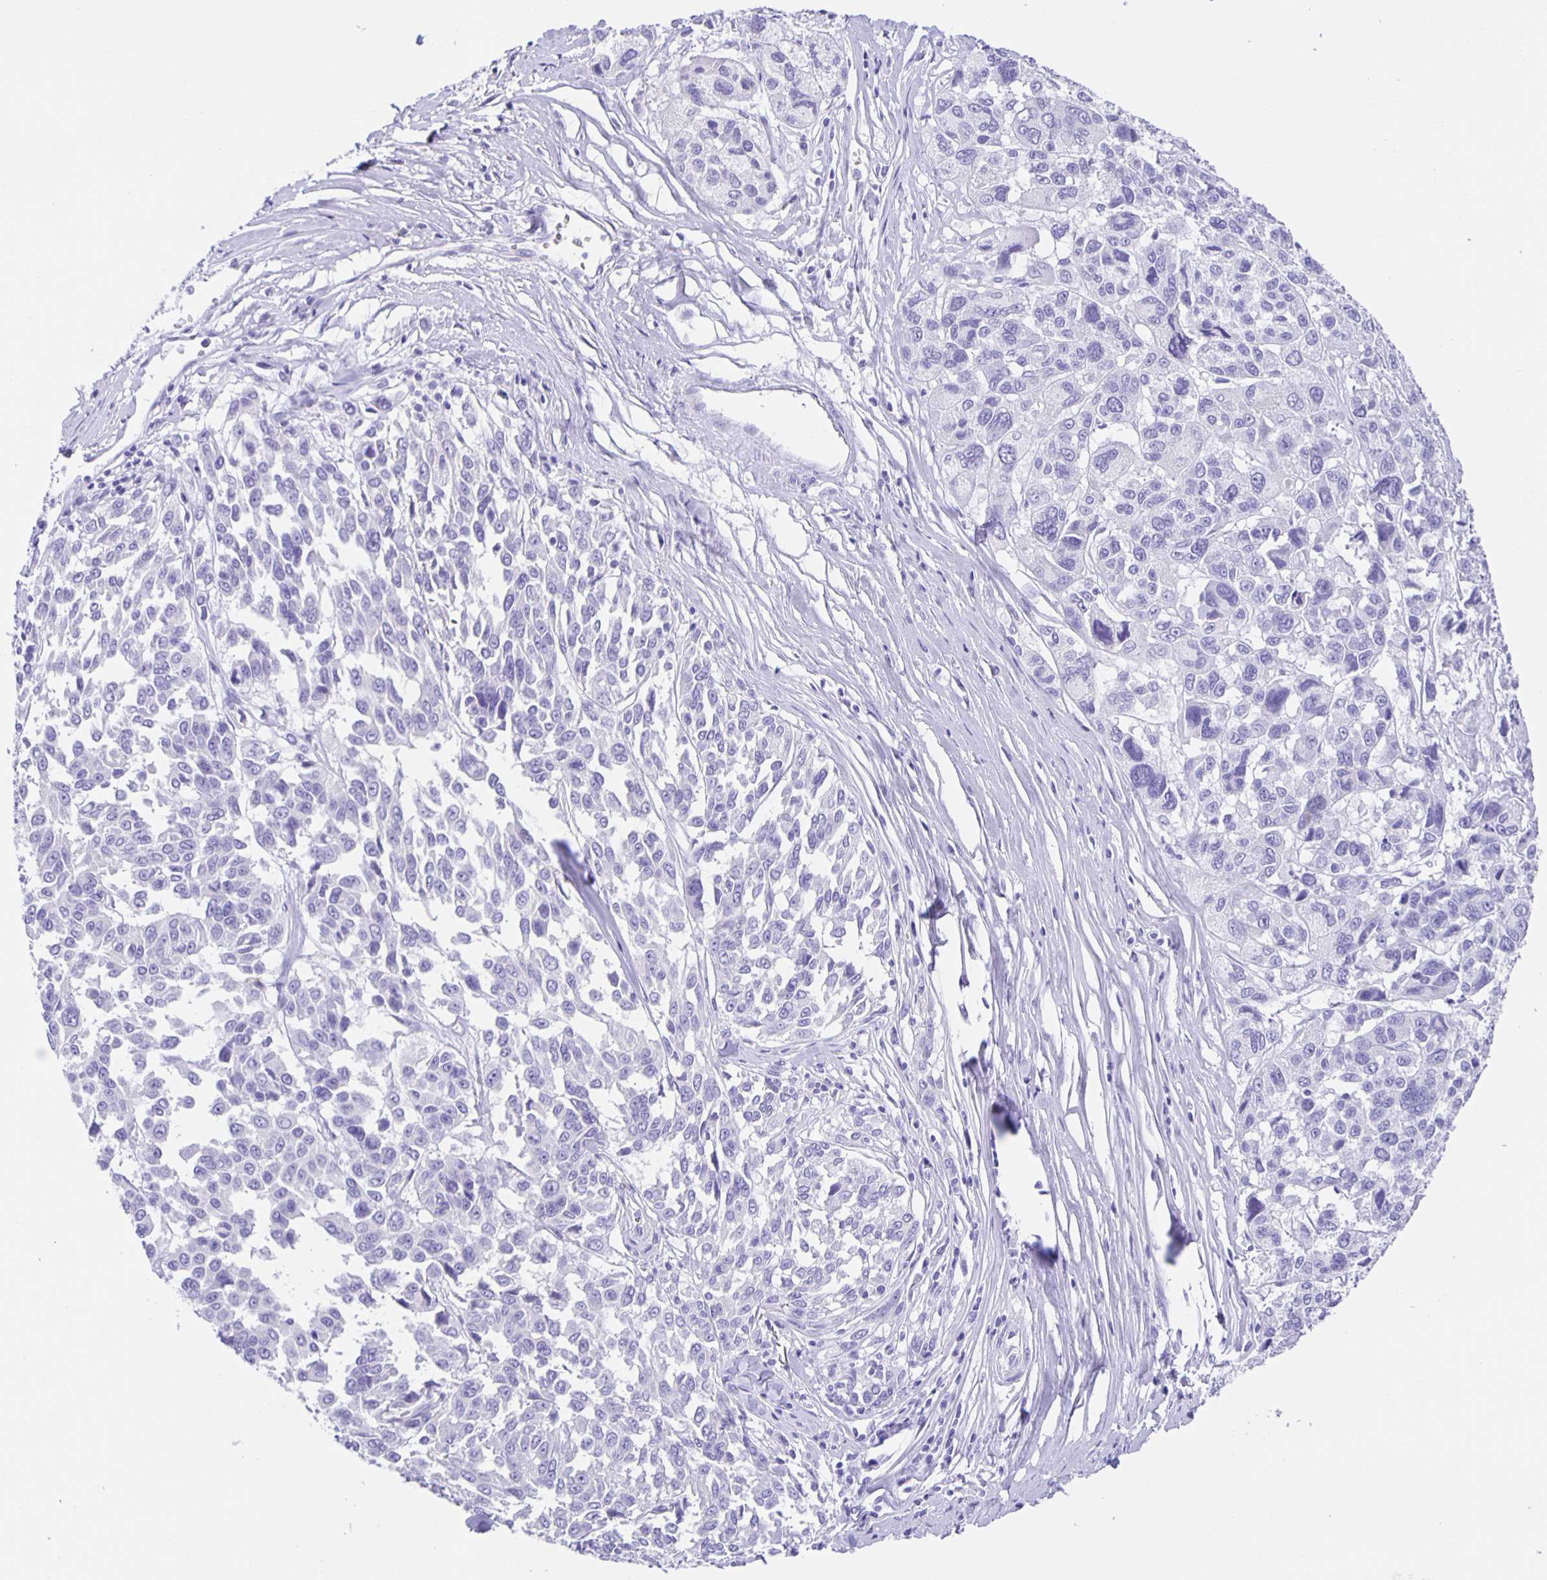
{"staining": {"intensity": "negative", "quantity": "none", "location": "none"}, "tissue": "melanoma", "cell_type": "Tumor cells", "image_type": "cancer", "snomed": [{"axis": "morphology", "description": "Malignant melanoma, NOS"}, {"axis": "topography", "description": "Skin"}], "caption": "Immunohistochemical staining of human malignant melanoma reveals no significant staining in tumor cells.", "gene": "GUCA2A", "patient": {"sex": "female", "age": 66}}